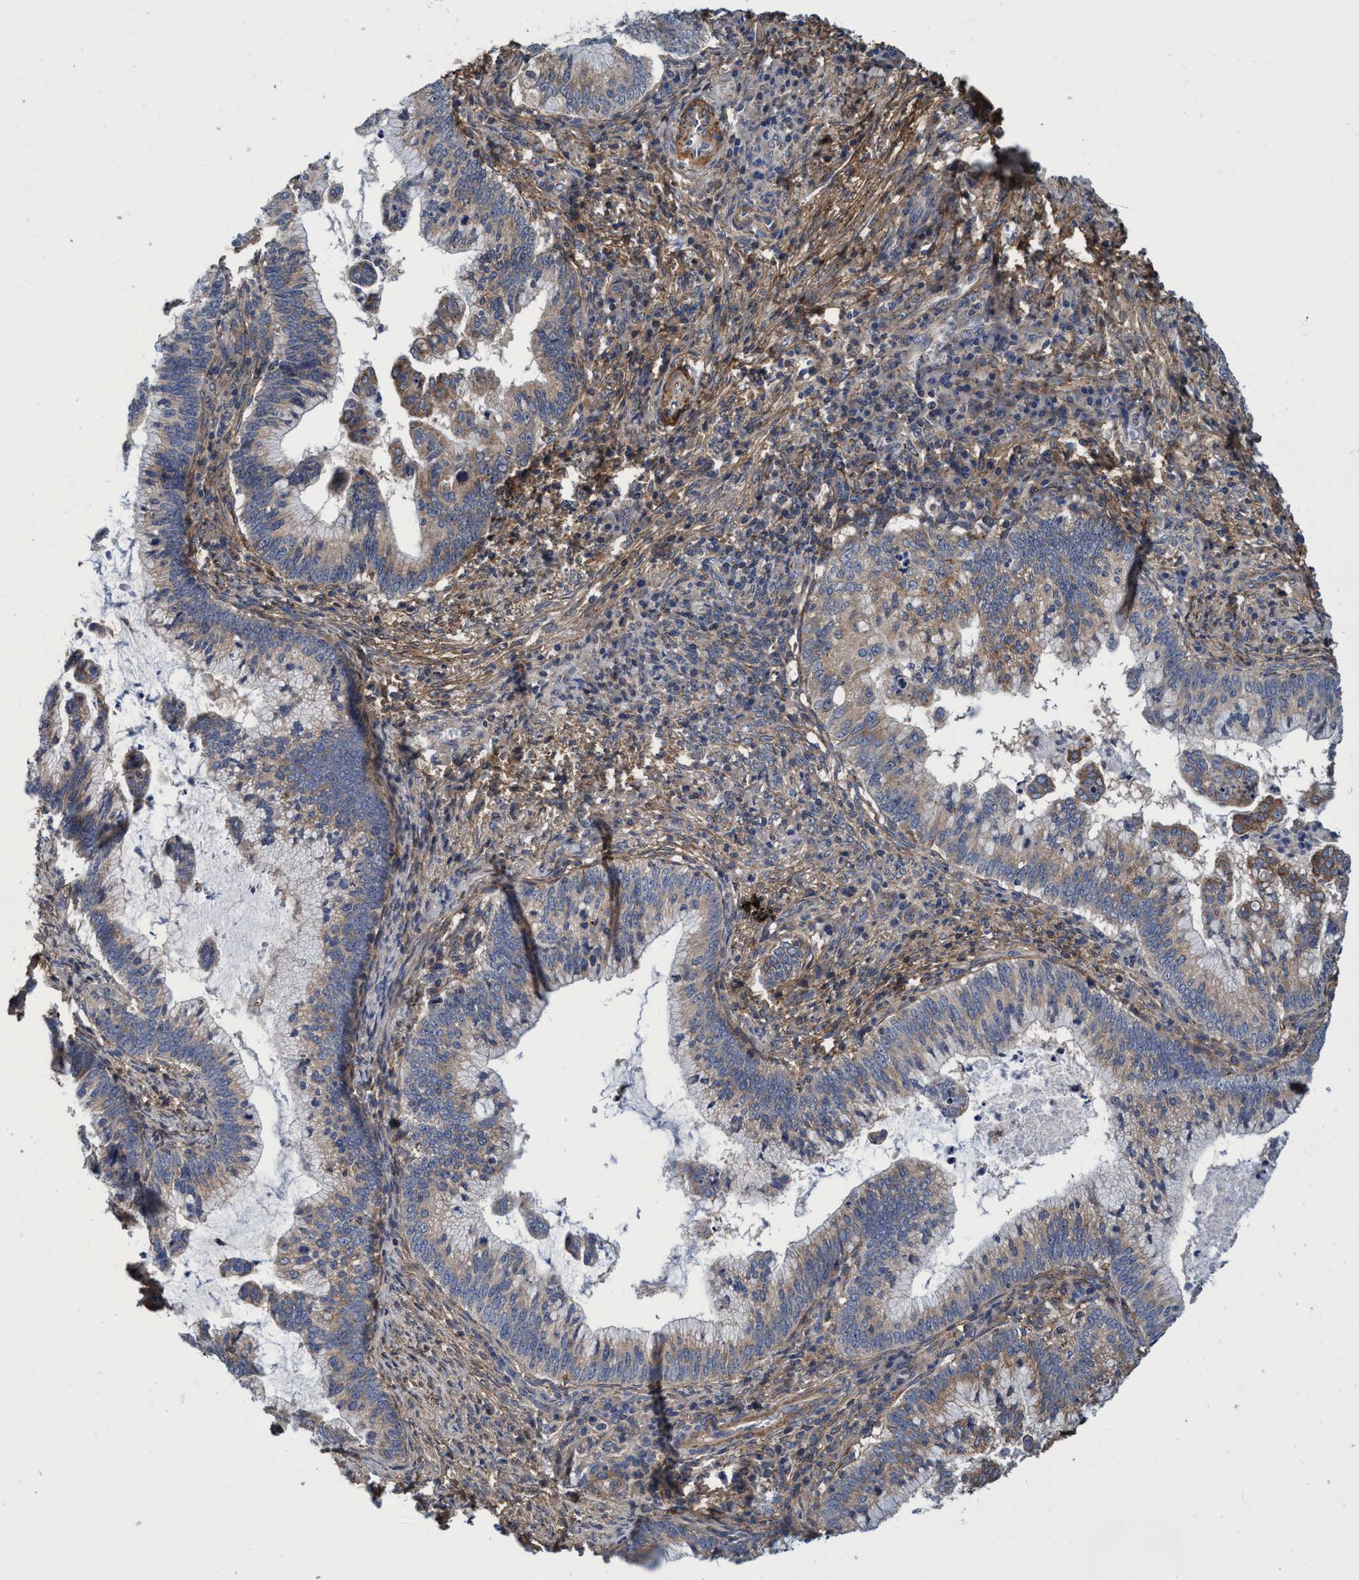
{"staining": {"intensity": "weak", "quantity": ">75%", "location": "cytoplasmic/membranous"}, "tissue": "cervical cancer", "cell_type": "Tumor cells", "image_type": "cancer", "snomed": [{"axis": "morphology", "description": "Adenocarcinoma, NOS"}, {"axis": "topography", "description": "Cervix"}], "caption": "This image exhibits IHC staining of cervical cancer, with low weak cytoplasmic/membranous staining in about >75% of tumor cells.", "gene": "CALCOCO2", "patient": {"sex": "female", "age": 36}}